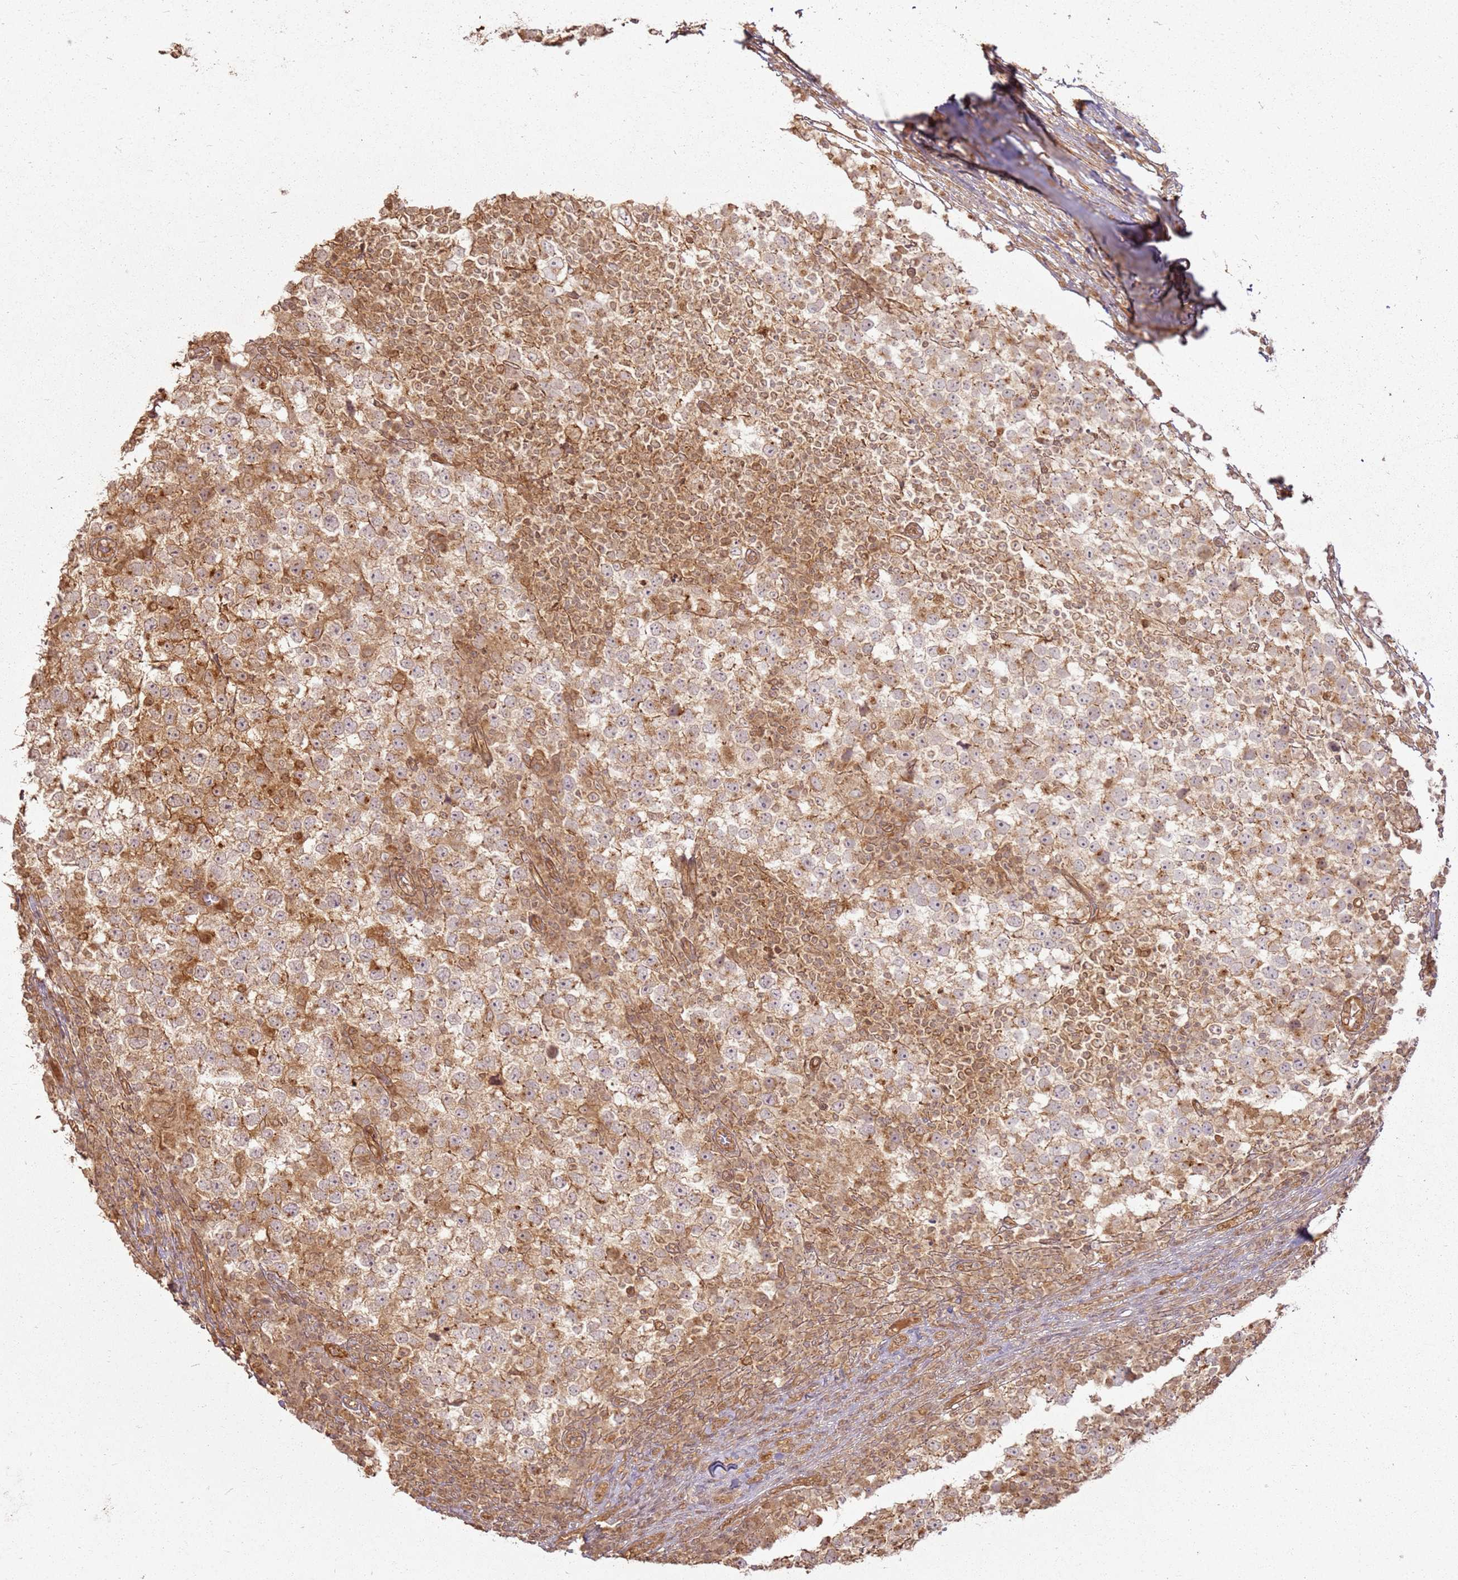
{"staining": {"intensity": "moderate", "quantity": "<25%", "location": "cytoplasmic/membranous"}, "tissue": "testis cancer", "cell_type": "Tumor cells", "image_type": "cancer", "snomed": [{"axis": "morphology", "description": "Seminoma, NOS"}, {"axis": "topography", "description": "Testis"}], "caption": "This micrograph displays IHC staining of human testis cancer, with low moderate cytoplasmic/membranous expression in approximately <25% of tumor cells.", "gene": "ZNF776", "patient": {"sex": "male", "age": 65}}